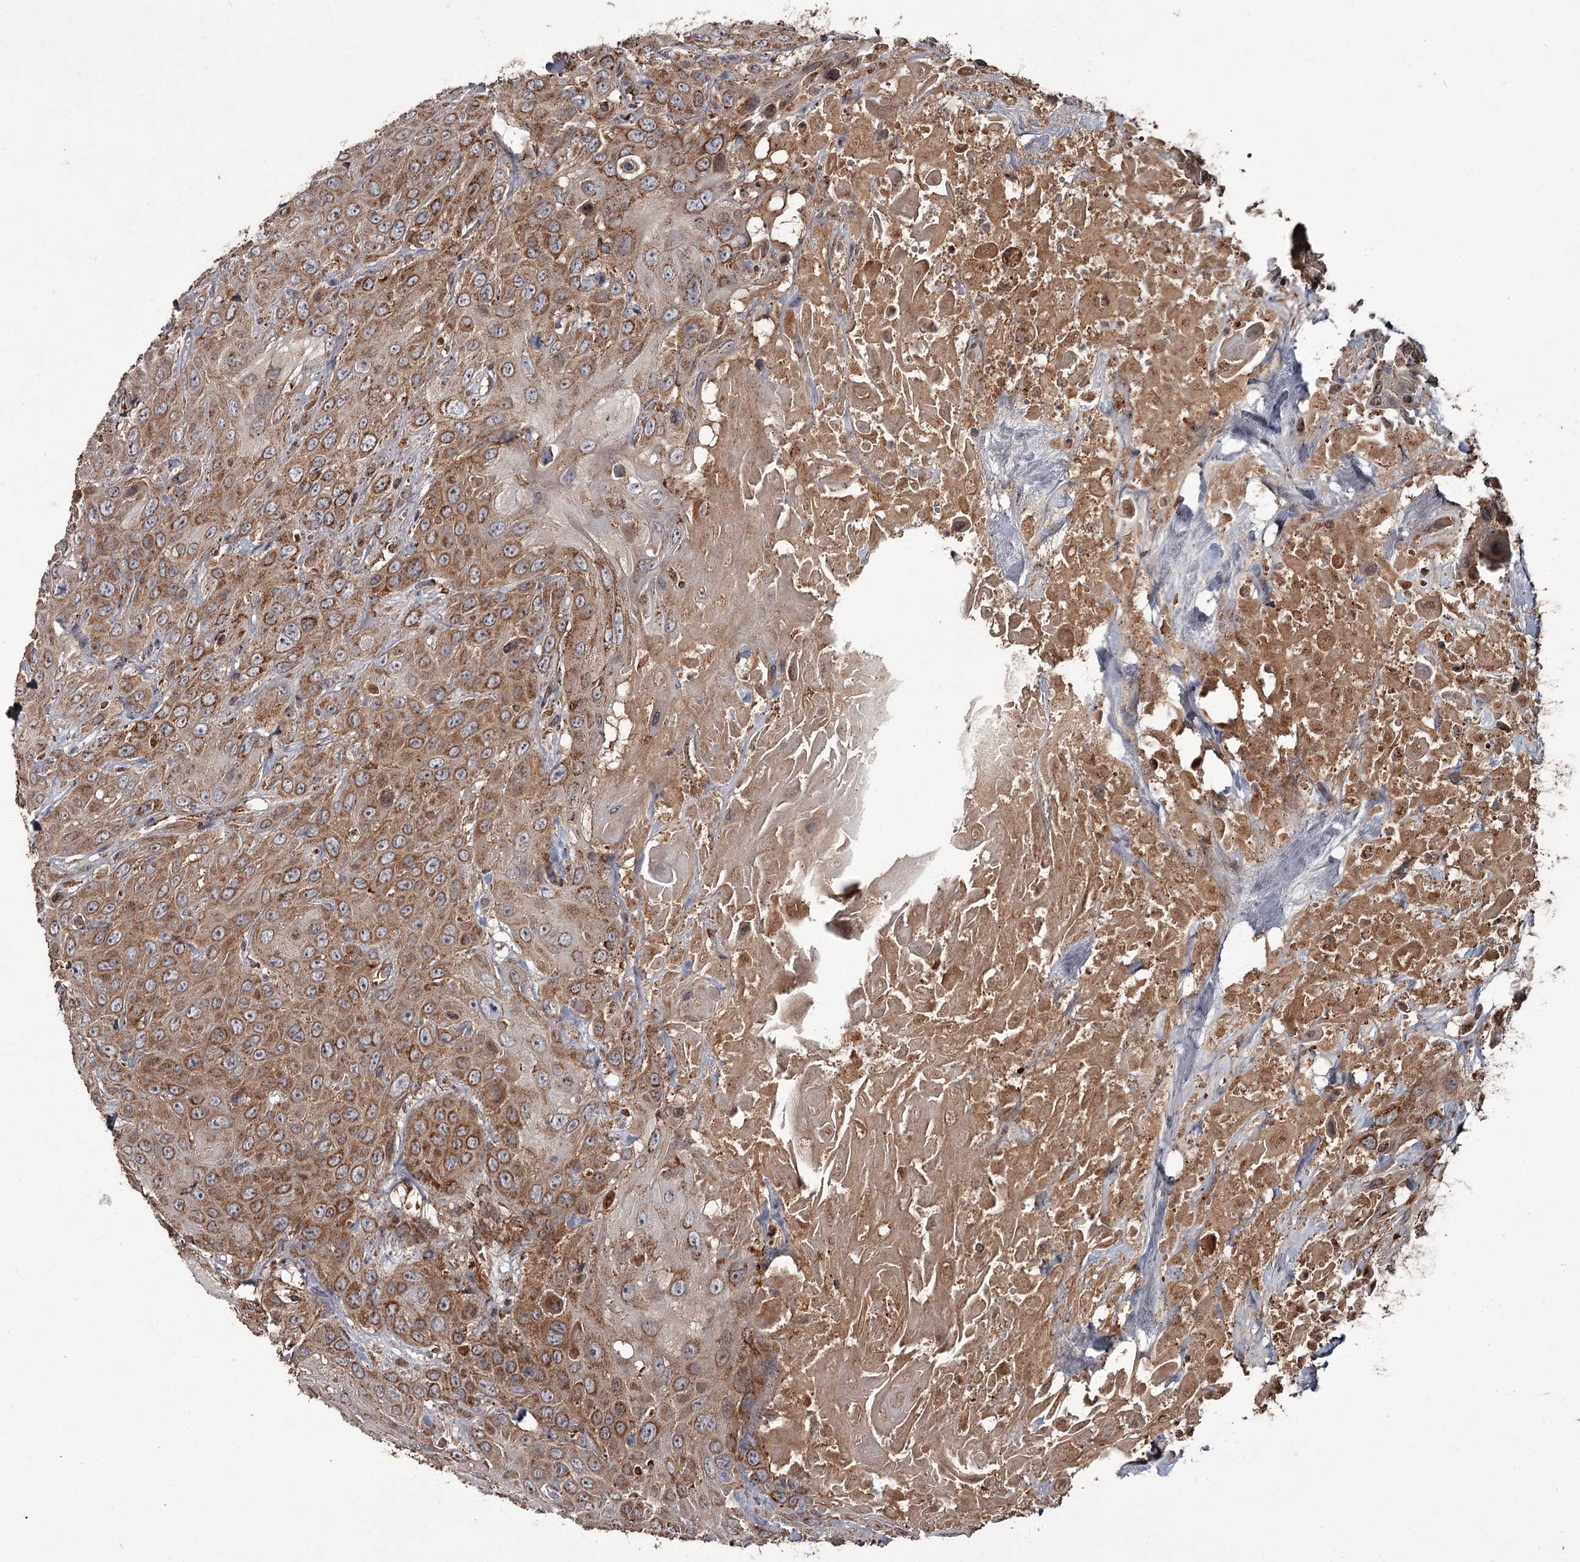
{"staining": {"intensity": "strong", "quantity": ">75%", "location": "cytoplasmic/membranous"}, "tissue": "head and neck cancer", "cell_type": "Tumor cells", "image_type": "cancer", "snomed": [{"axis": "morphology", "description": "Squamous cell carcinoma, NOS"}, {"axis": "topography", "description": "Head-Neck"}], "caption": "High-magnification brightfield microscopy of head and neck cancer (squamous cell carcinoma) stained with DAB (brown) and counterstained with hematoxylin (blue). tumor cells exhibit strong cytoplasmic/membranous expression is seen in about>75% of cells. (DAB IHC with brightfield microscopy, high magnification).", "gene": "THAP9", "patient": {"sex": "male", "age": 81}}